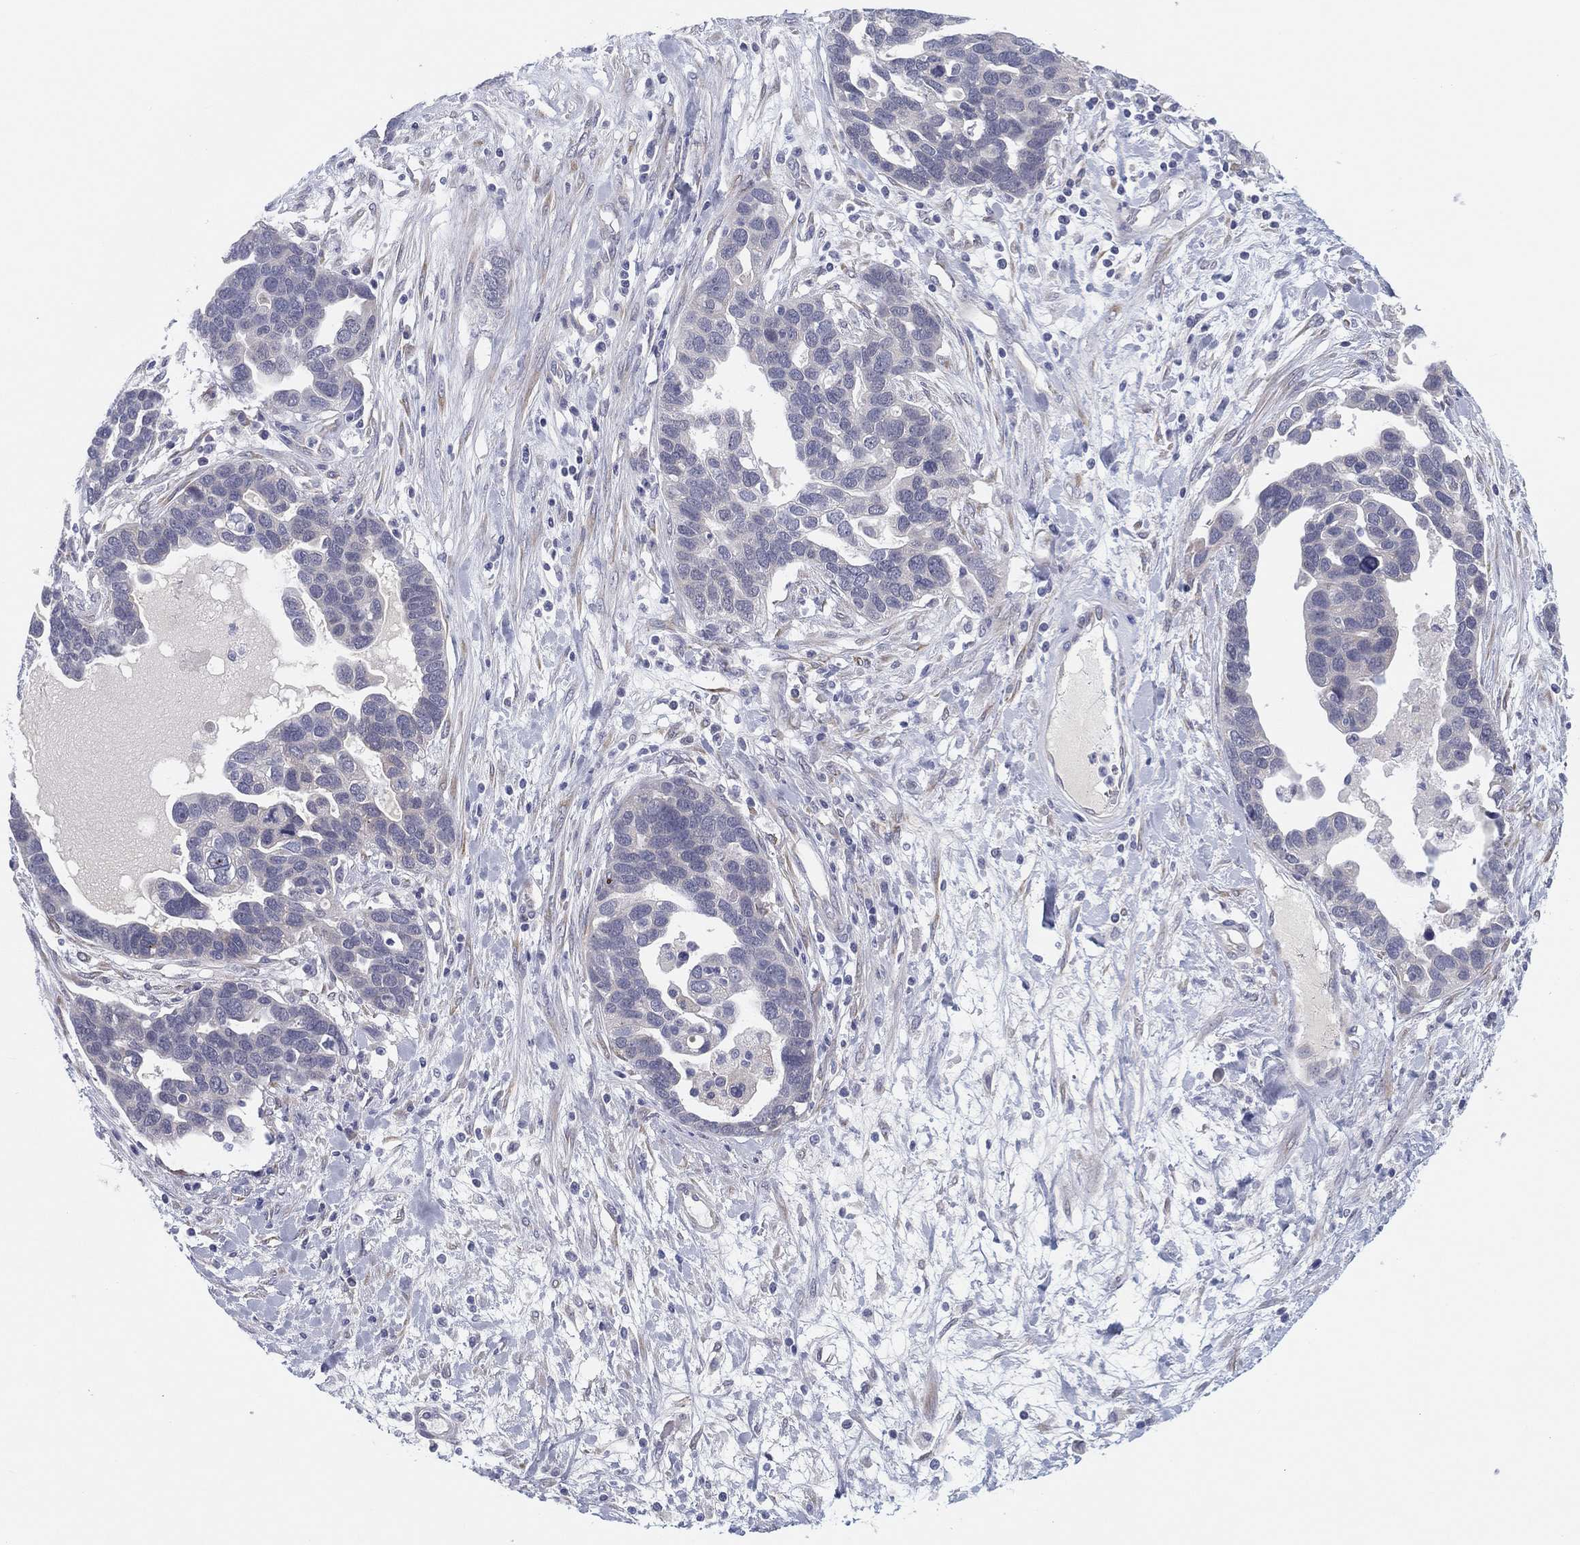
{"staining": {"intensity": "moderate", "quantity": "<25%", "location": "cytoplasmic/membranous"}, "tissue": "ovarian cancer", "cell_type": "Tumor cells", "image_type": "cancer", "snomed": [{"axis": "morphology", "description": "Cystadenocarcinoma, serous, NOS"}, {"axis": "topography", "description": "Ovary"}], "caption": "Immunohistochemical staining of ovarian serous cystadenocarcinoma exhibits moderate cytoplasmic/membranous protein staining in approximately <25% of tumor cells.", "gene": "MLF1", "patient": {"sex": "female", "age": 54}}